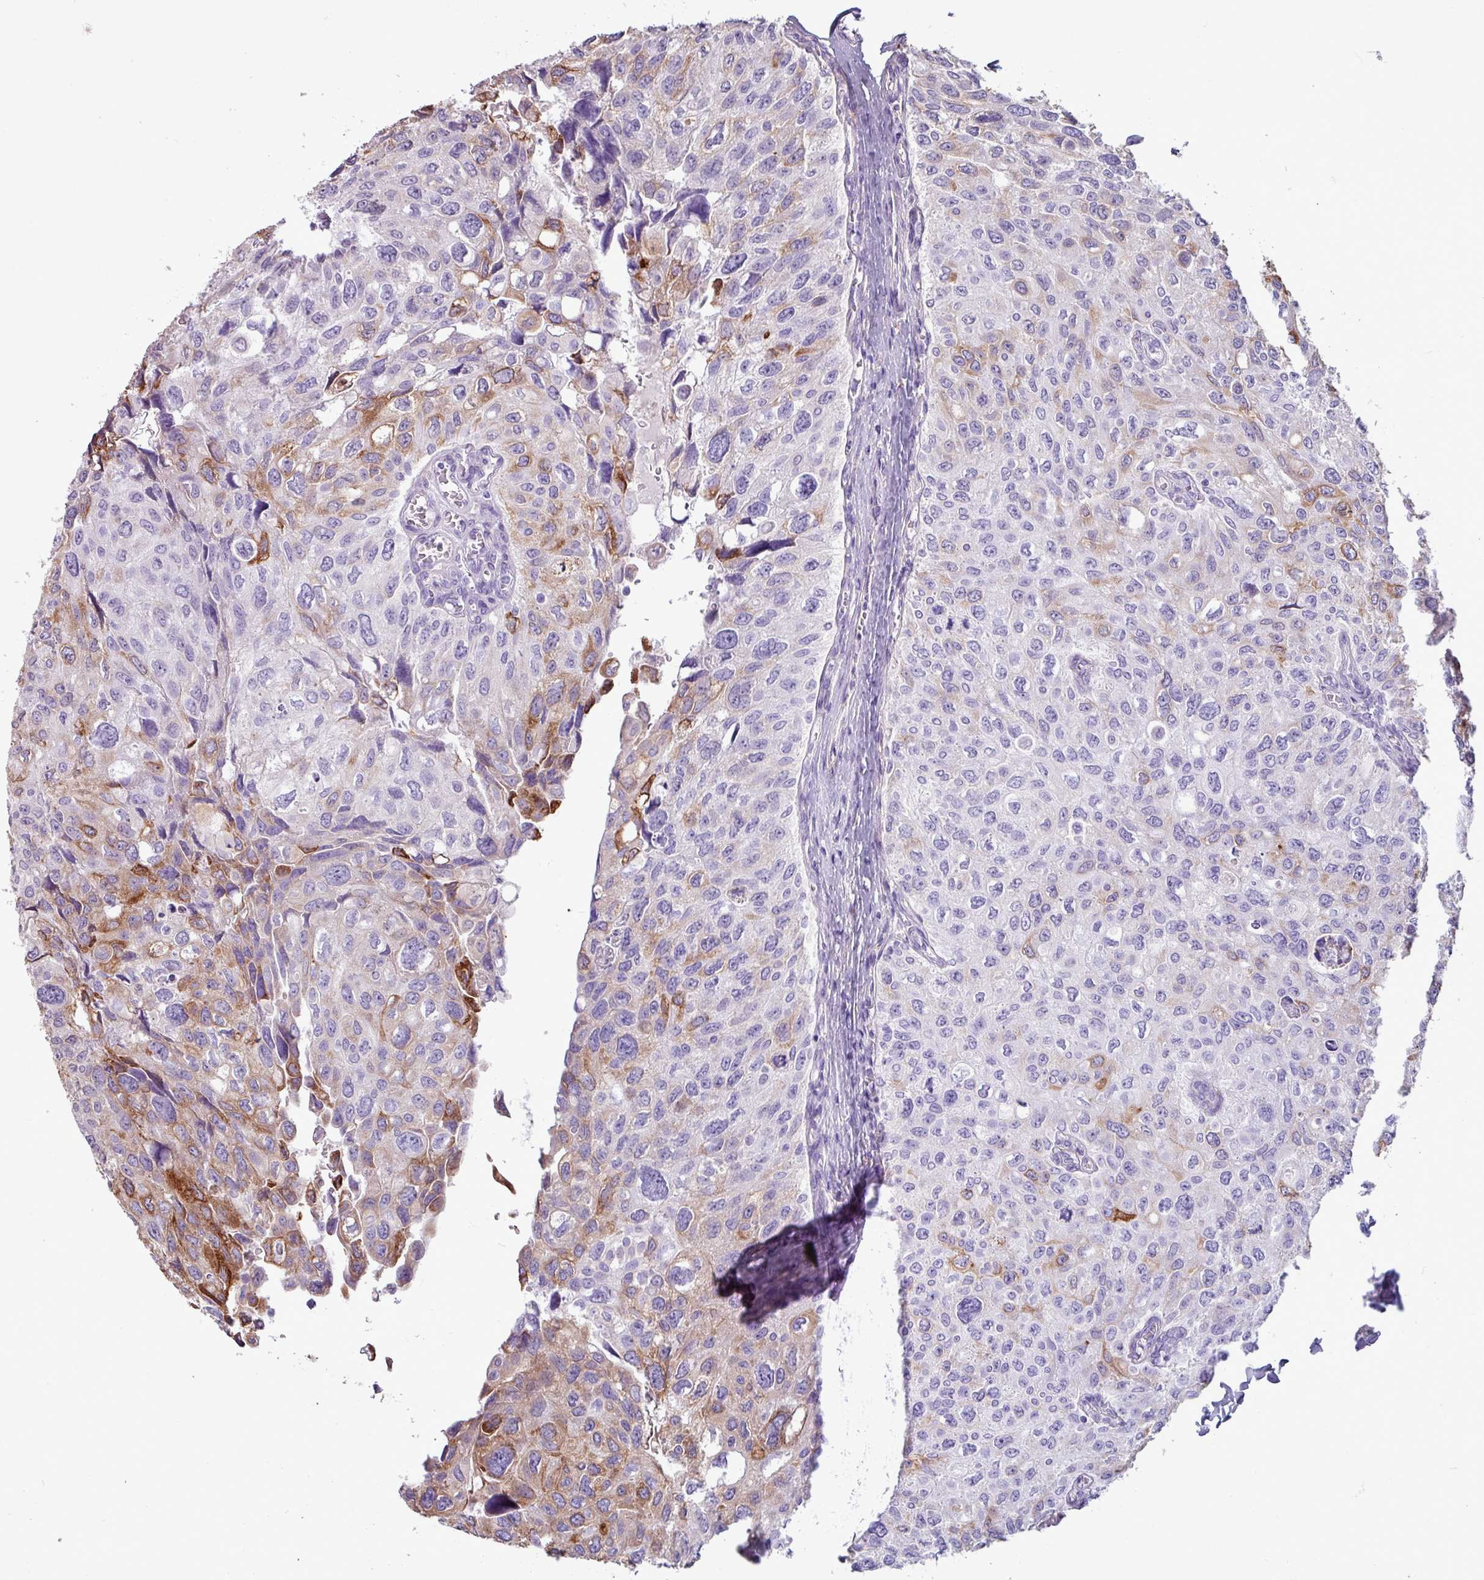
{"staining": {"intensity": "moderate", "quantity": "25%-75%", "location": "cytoplasmic/membranous"}, "tissue": "urothelial cancer", "cell_type": "Tumor cells", "image_type": "cancer", "snomed": [{"axis": "morphology", "description": "Urothelial carcinoma, NOS"}, {"axis": "topography", "description": "Urinary bladder"}], "caption": "The micrograph displays a brown stain indicating the presence of a protein in the cytoplasmic/membranous of tumor cells in transitional cell carcinoma. The protein is stained brown, and the nuclei are stained in blue (DAB (3,3'-diaminobenzidine) IHC with brightfield microscopy, high magnification).", "gene": "PPP1R35", "patient": {"sex": "male", "age": 80}}